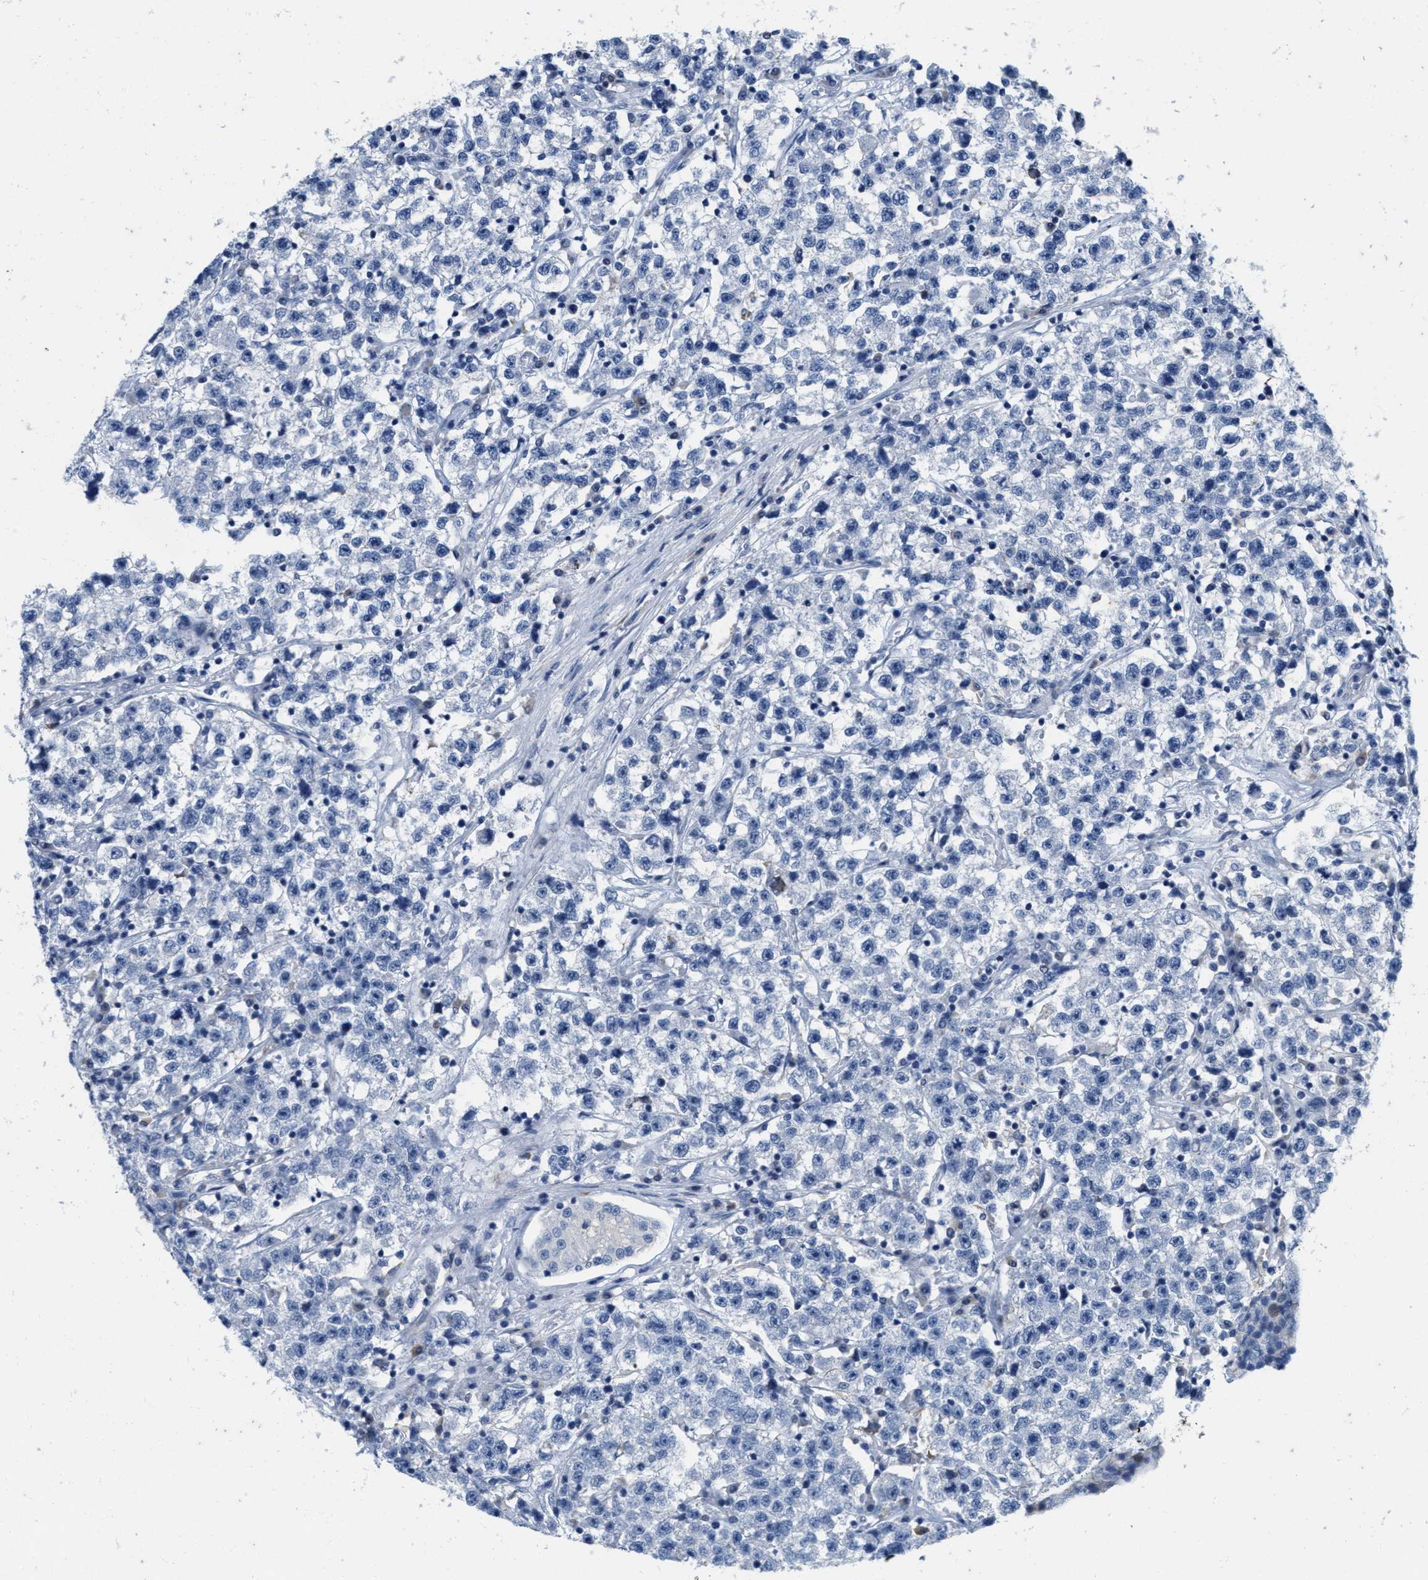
{"staining": {"intensity": "negative", "quantity": "none", "location": "none"}, "tissue": "testis cancer", "cell_type": "Tumor cells", "image_type": "cancer", "snomed": [{"axis": "morphology", "description": "Seminoma, NOS"}, {"axis": "topography", "description": "Testis"}], "caption": "Immunohistochemical staining of seminoma (testis) demonstrates no significant staining in tumor cells.", "gene": "ABCB11", "patient": {"sex": "male", "age": 22}}